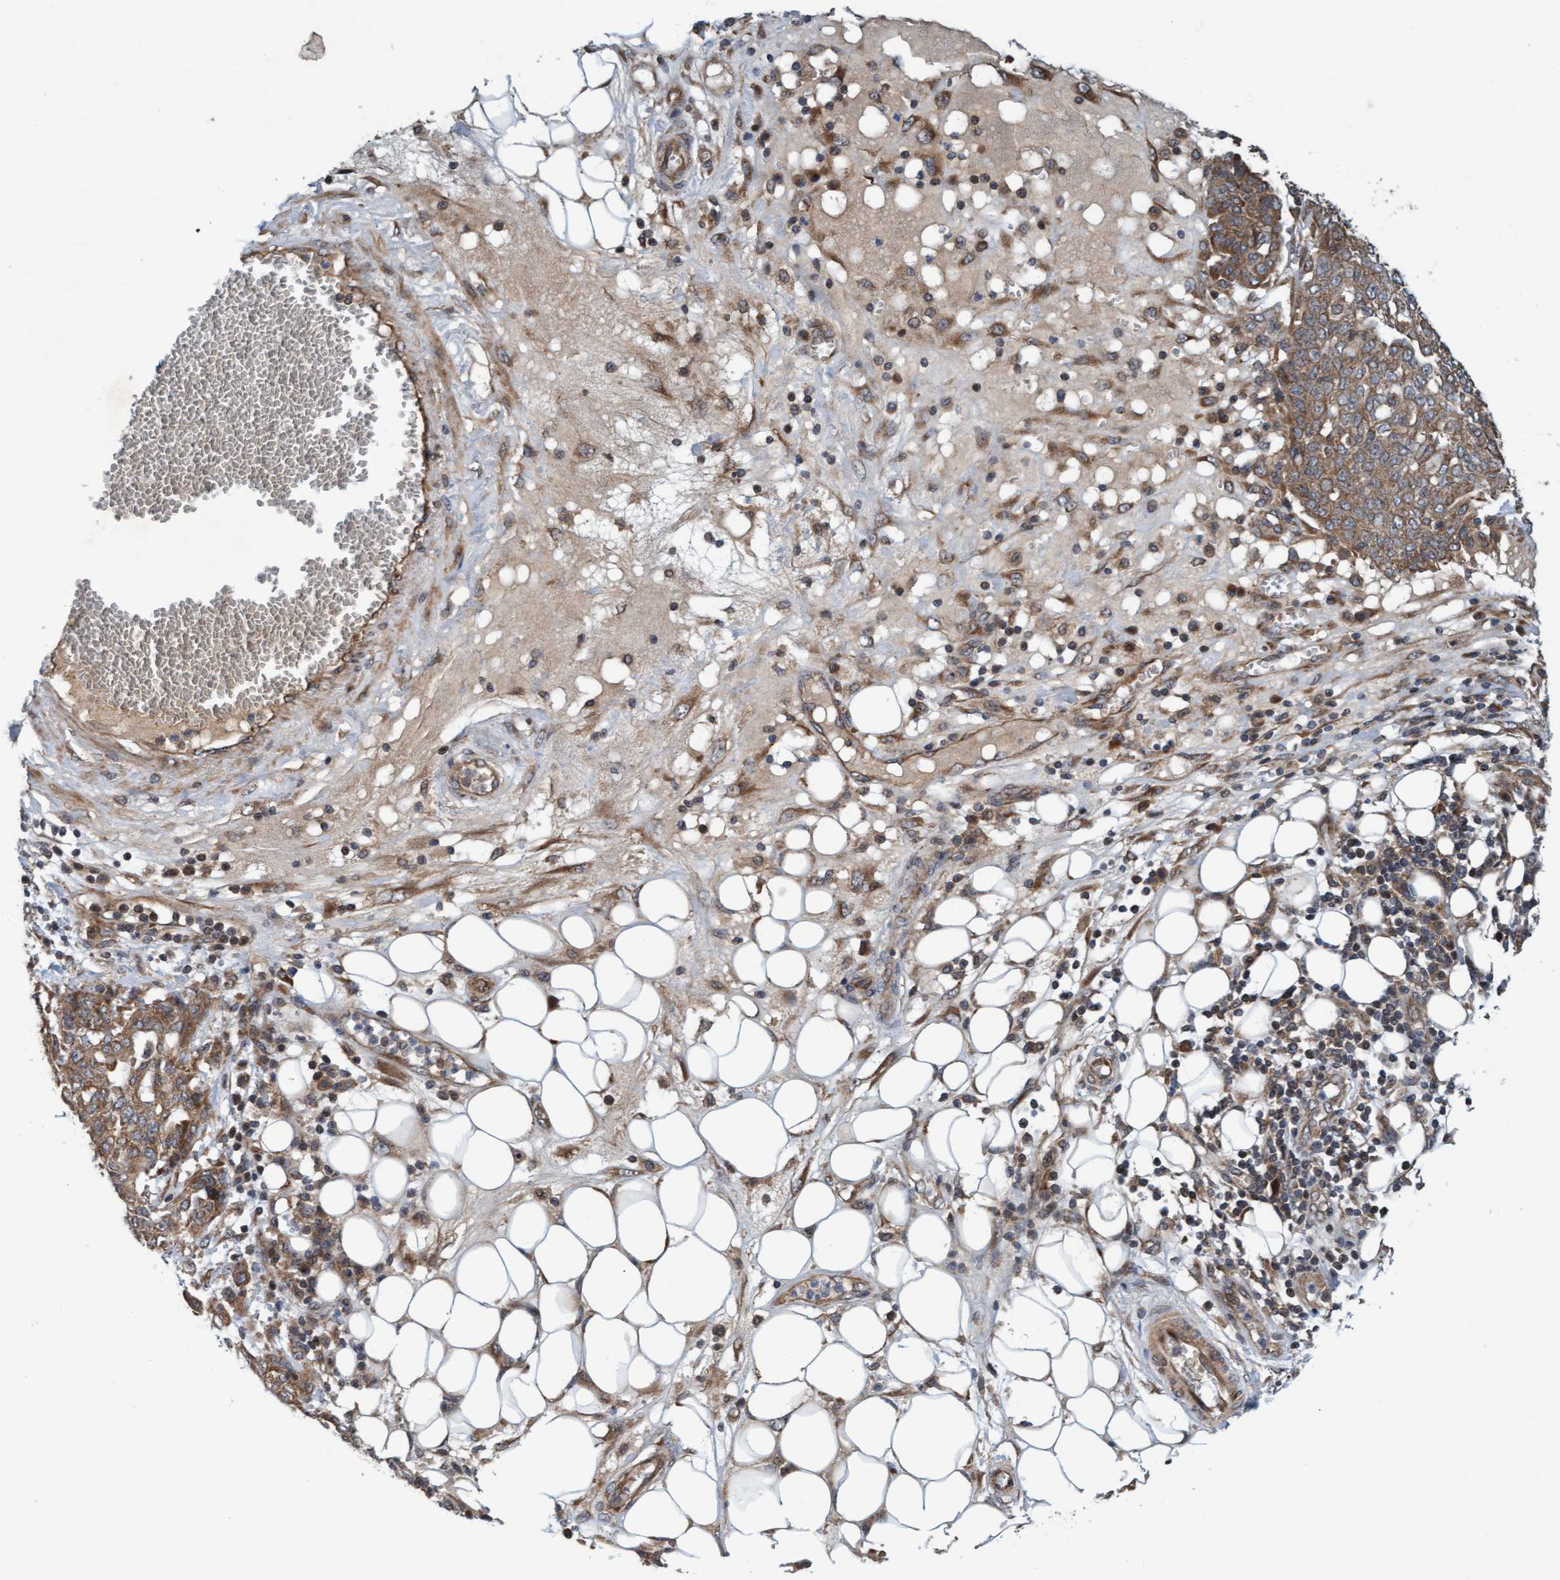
{"staining": {"intensity": "weak", "quantity": ">75%", "location": "cytoplasmic/membranous"}, "tissue": "ovarian cancer", "cell_type": "Tumor cells", "image_type": "cancer", "snomed": [{"axis": "morphology", "description": "Cystadenocarcinoma, serous, NOS"}, {"axis": "topography", "description": "Soft tissue"}, {"axis": "topography", "description": "Ovary"}], "caption": "The histopathology image exhibits a brown stain indicating the presence of a protein in the cytoplasmic/membranous of tumor cells in ovarian cancer.", "gene": "MLXIP", "patient": {"sex": "female", "age": 57}}